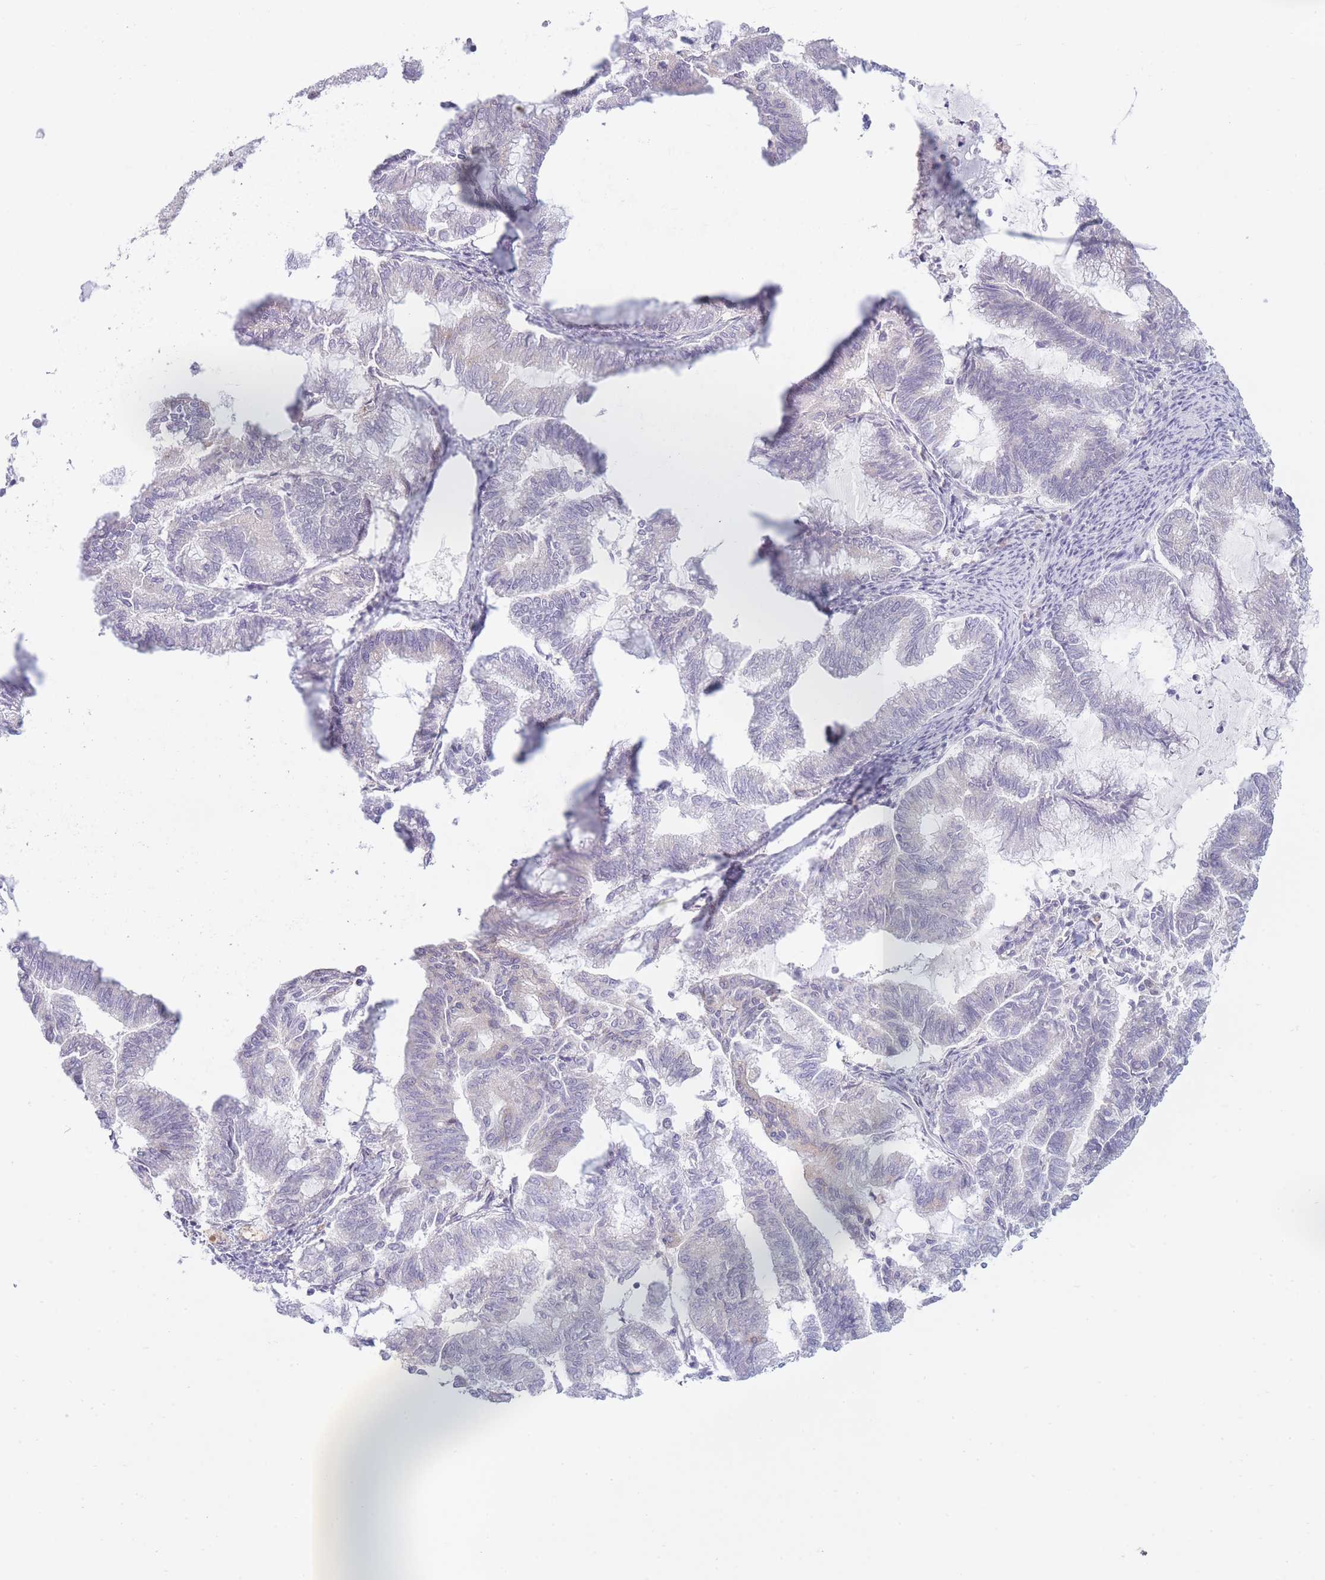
{"staining": {"intensity": "negative", "quantity": "none", "location": "none"}, "tissue": "endometrial cancer", "cell_type": "Tumor cells", "image_type": "cancer", "snomed": [{"axis": "morphology", "description": "Adenocarcinoma, NOS"}, {"axis": "topography", "description": "Endometrium"}], "caption": "A photomicrograph of endometrial cancer (adenocarcinoma) stained for a protein reveals no brown staining in tumor cells.", "gene": "OR5L2", "patient": {"sex": "female", "age": 79}}